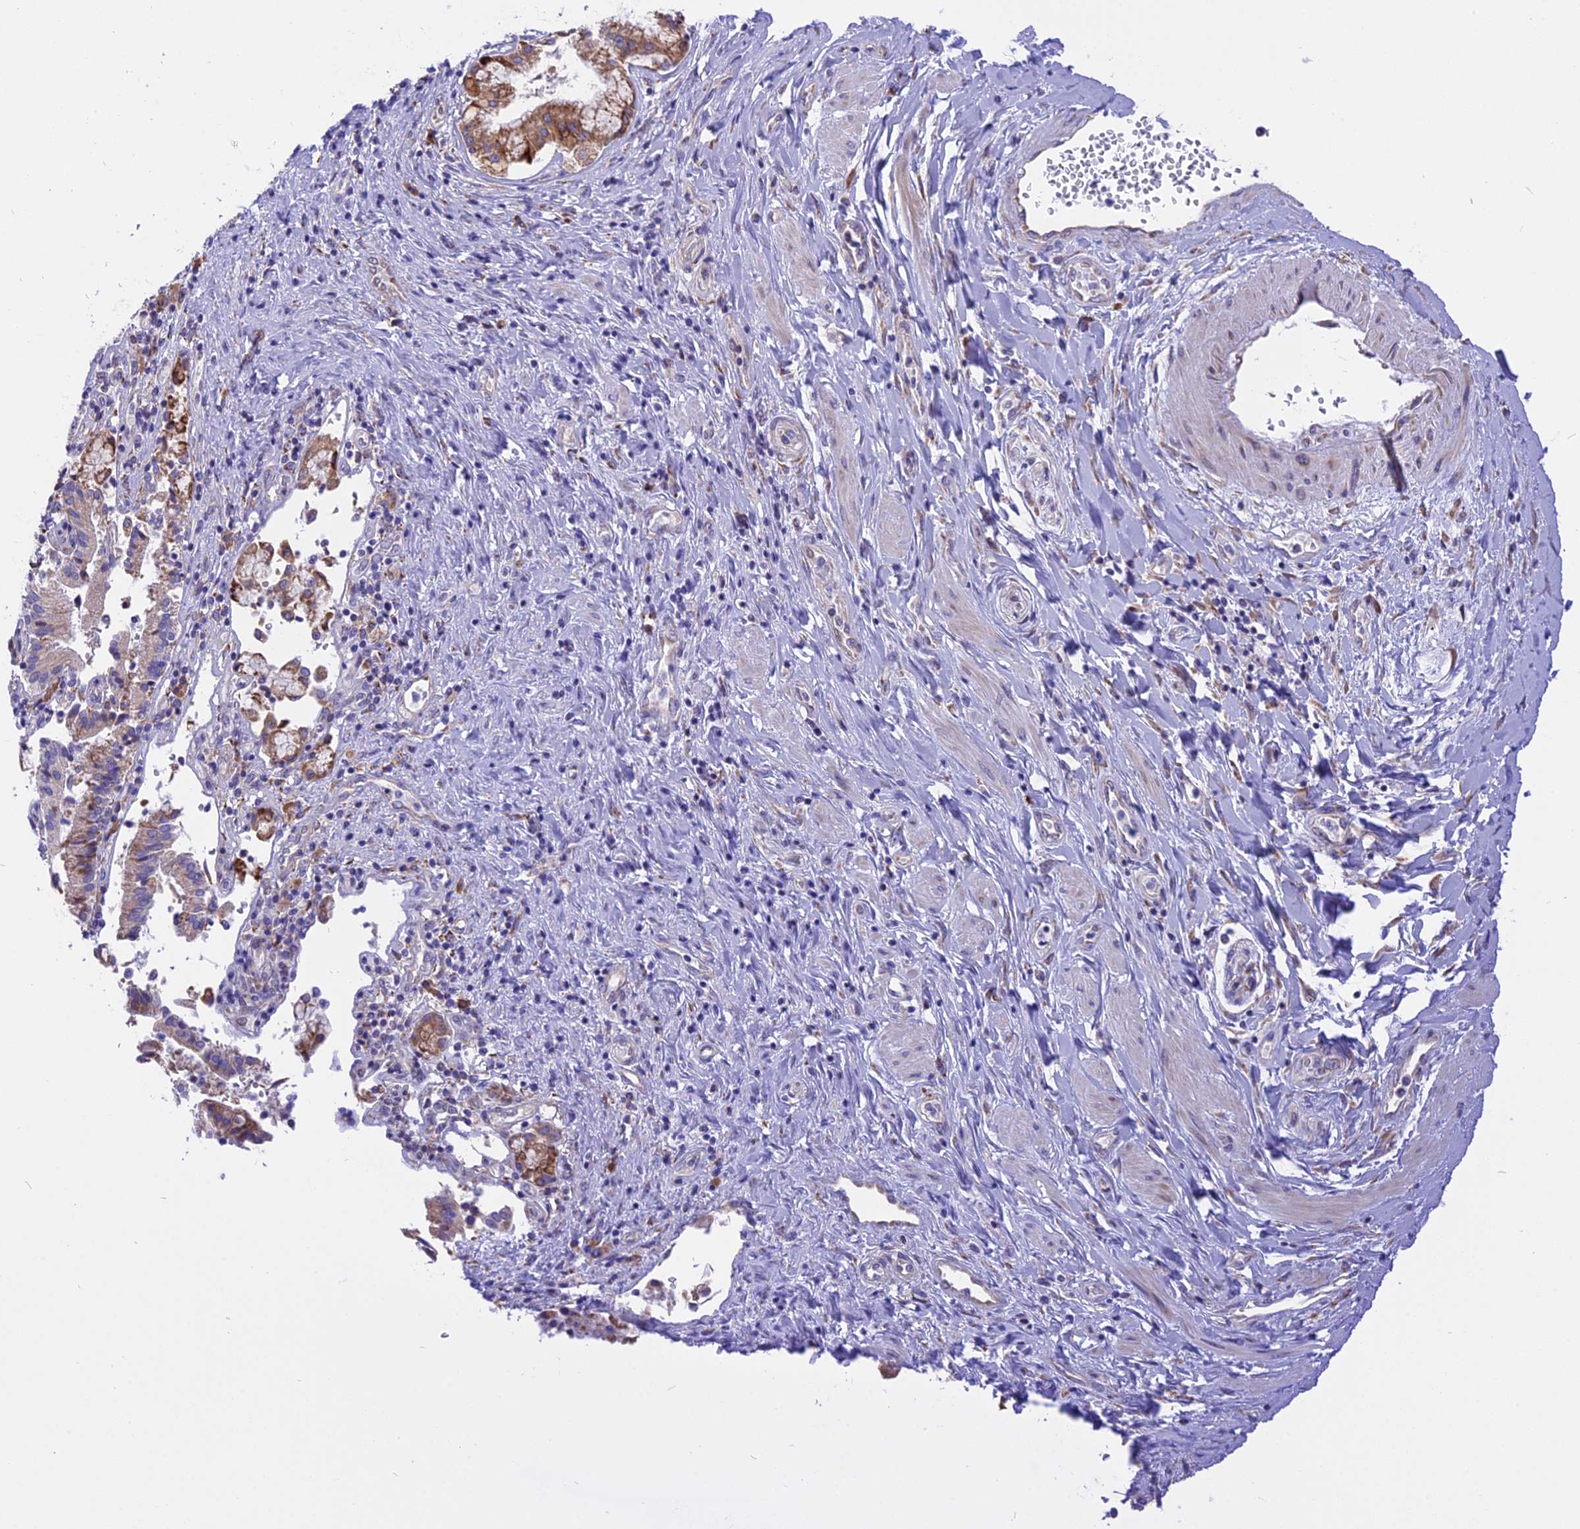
{"staining": {"intensity": "moderate", "quantity": "<25%", "location": "cytoplasmic/membranous"}, "tissue": "pancreatic cancer", "cell_type": "Tumor cells", "image_type": "cancer", "snomed": [{"axis": "morphology", "description": "Adenocarcinoma, NOS"}, {"axis": "topography", "description": "Pancreas"}], "caption": "Human adenocarcinoma (pancreatic) stained for a protein (brown) shows moderate cytoplasmic/membranous positive staining in approximately <25% of tumor cells.", "gene": "ARMCX6", "patient": {"sex": "male", "age": 46}}